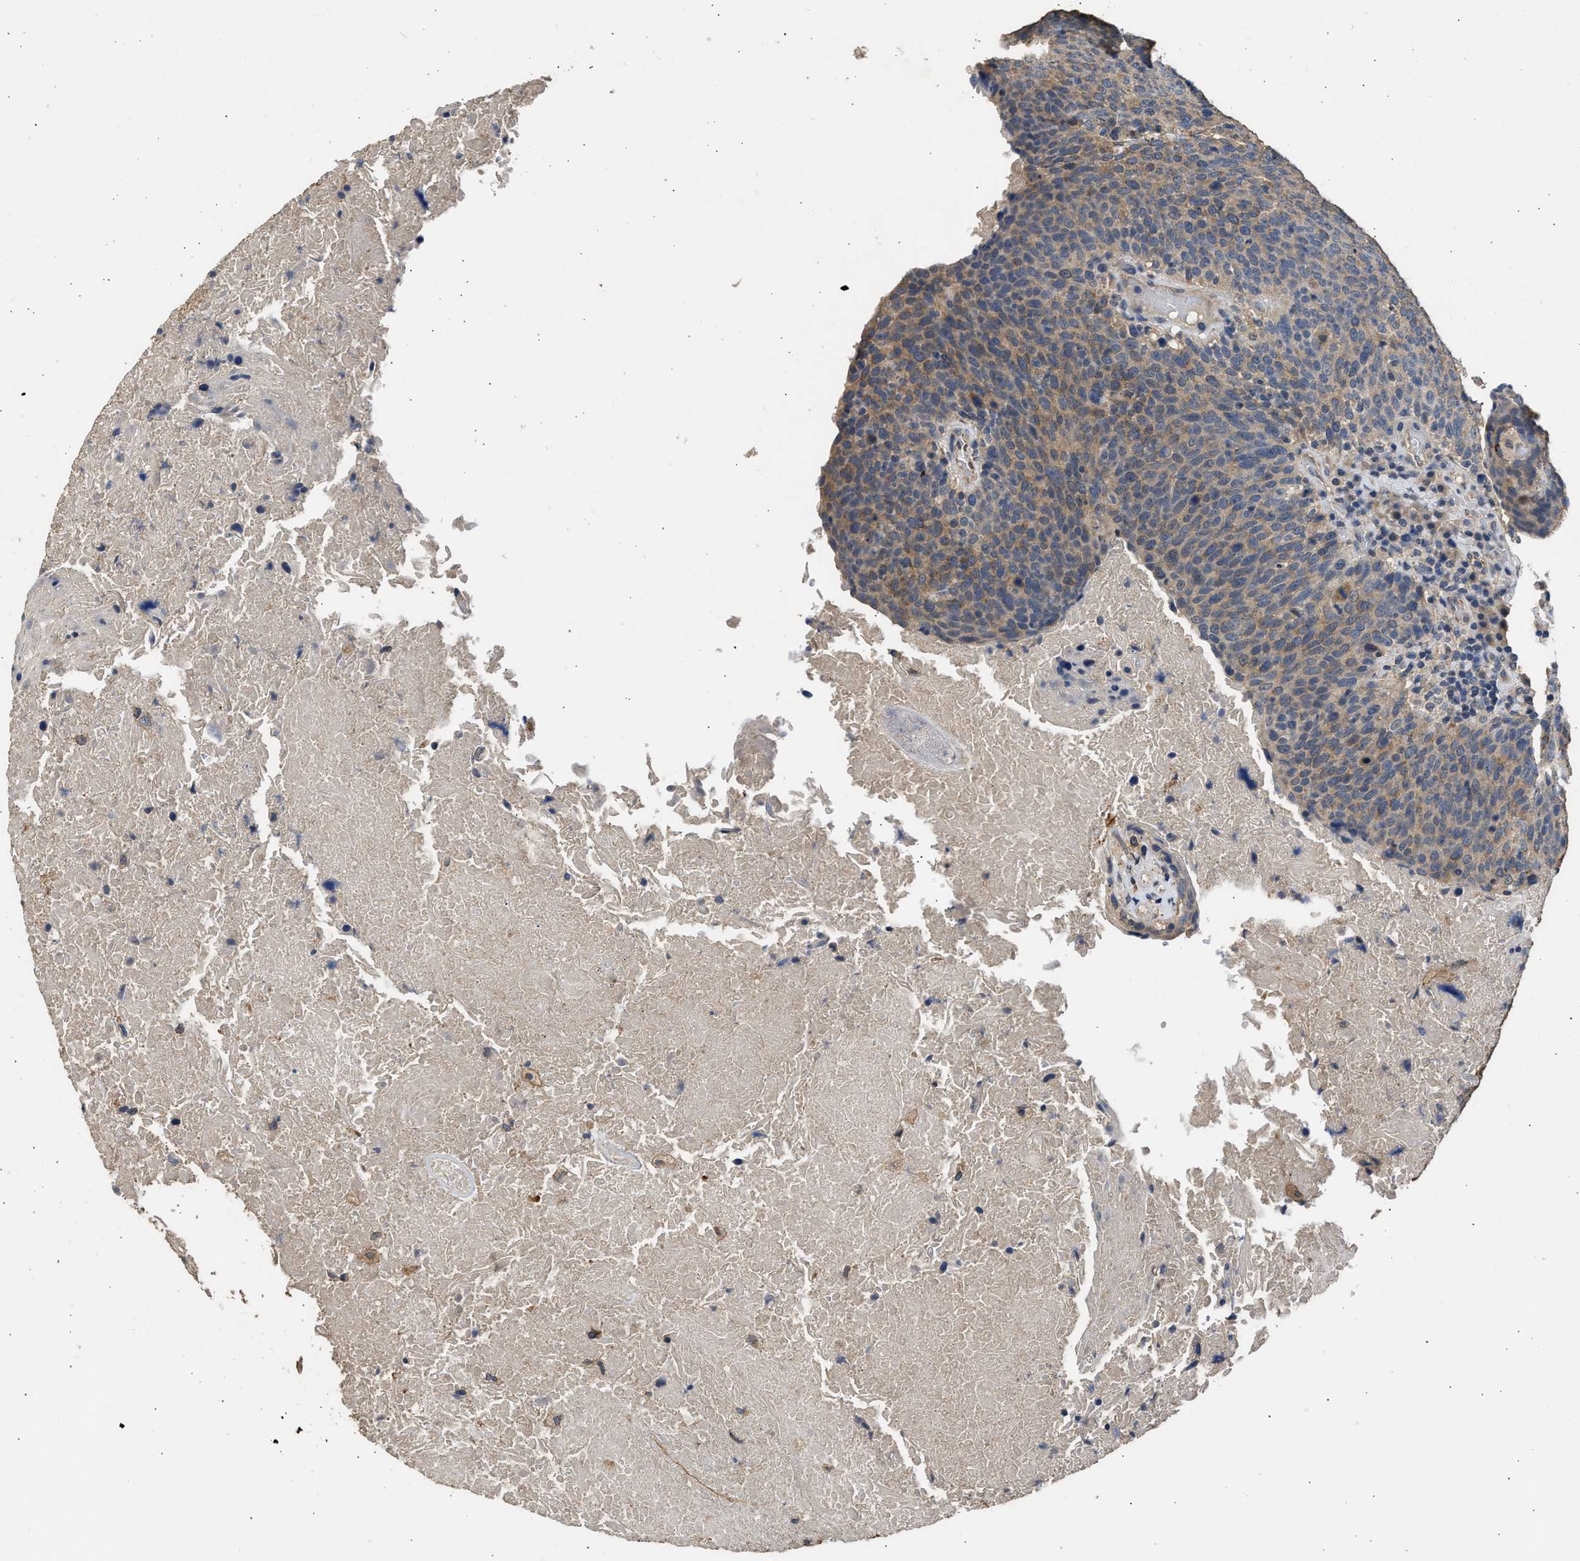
{"staining": {"intensity": "moderate", "quantity": "25%-75%", "location": "cytoplasmic/membranous"}, "tissue": "head and neck cancer", "cell_type": "Tumor cells", "image_type": "cancer", "snomed": [{"axis": "morphology", "description": "Squamous cell carcinoma, NOS"}, {"axis": "morphology", "description": "Squamous cell carcinoma, metastatic, NOS"}, {"axis": "topography", "description": "Lymph node"}, {"axis": "topography", "description": "Head-Neck"}], "caption": "Immunohistochemistry (IHC) image of human head and neck cancer stained for a protein (brown), which reveals medium levels of moderate cytoplasmic/membranous staining in approximately 25%-75% of tumor cells.", "gene": "SPINT2", "patient": {"sex": "male", "age": 62}}